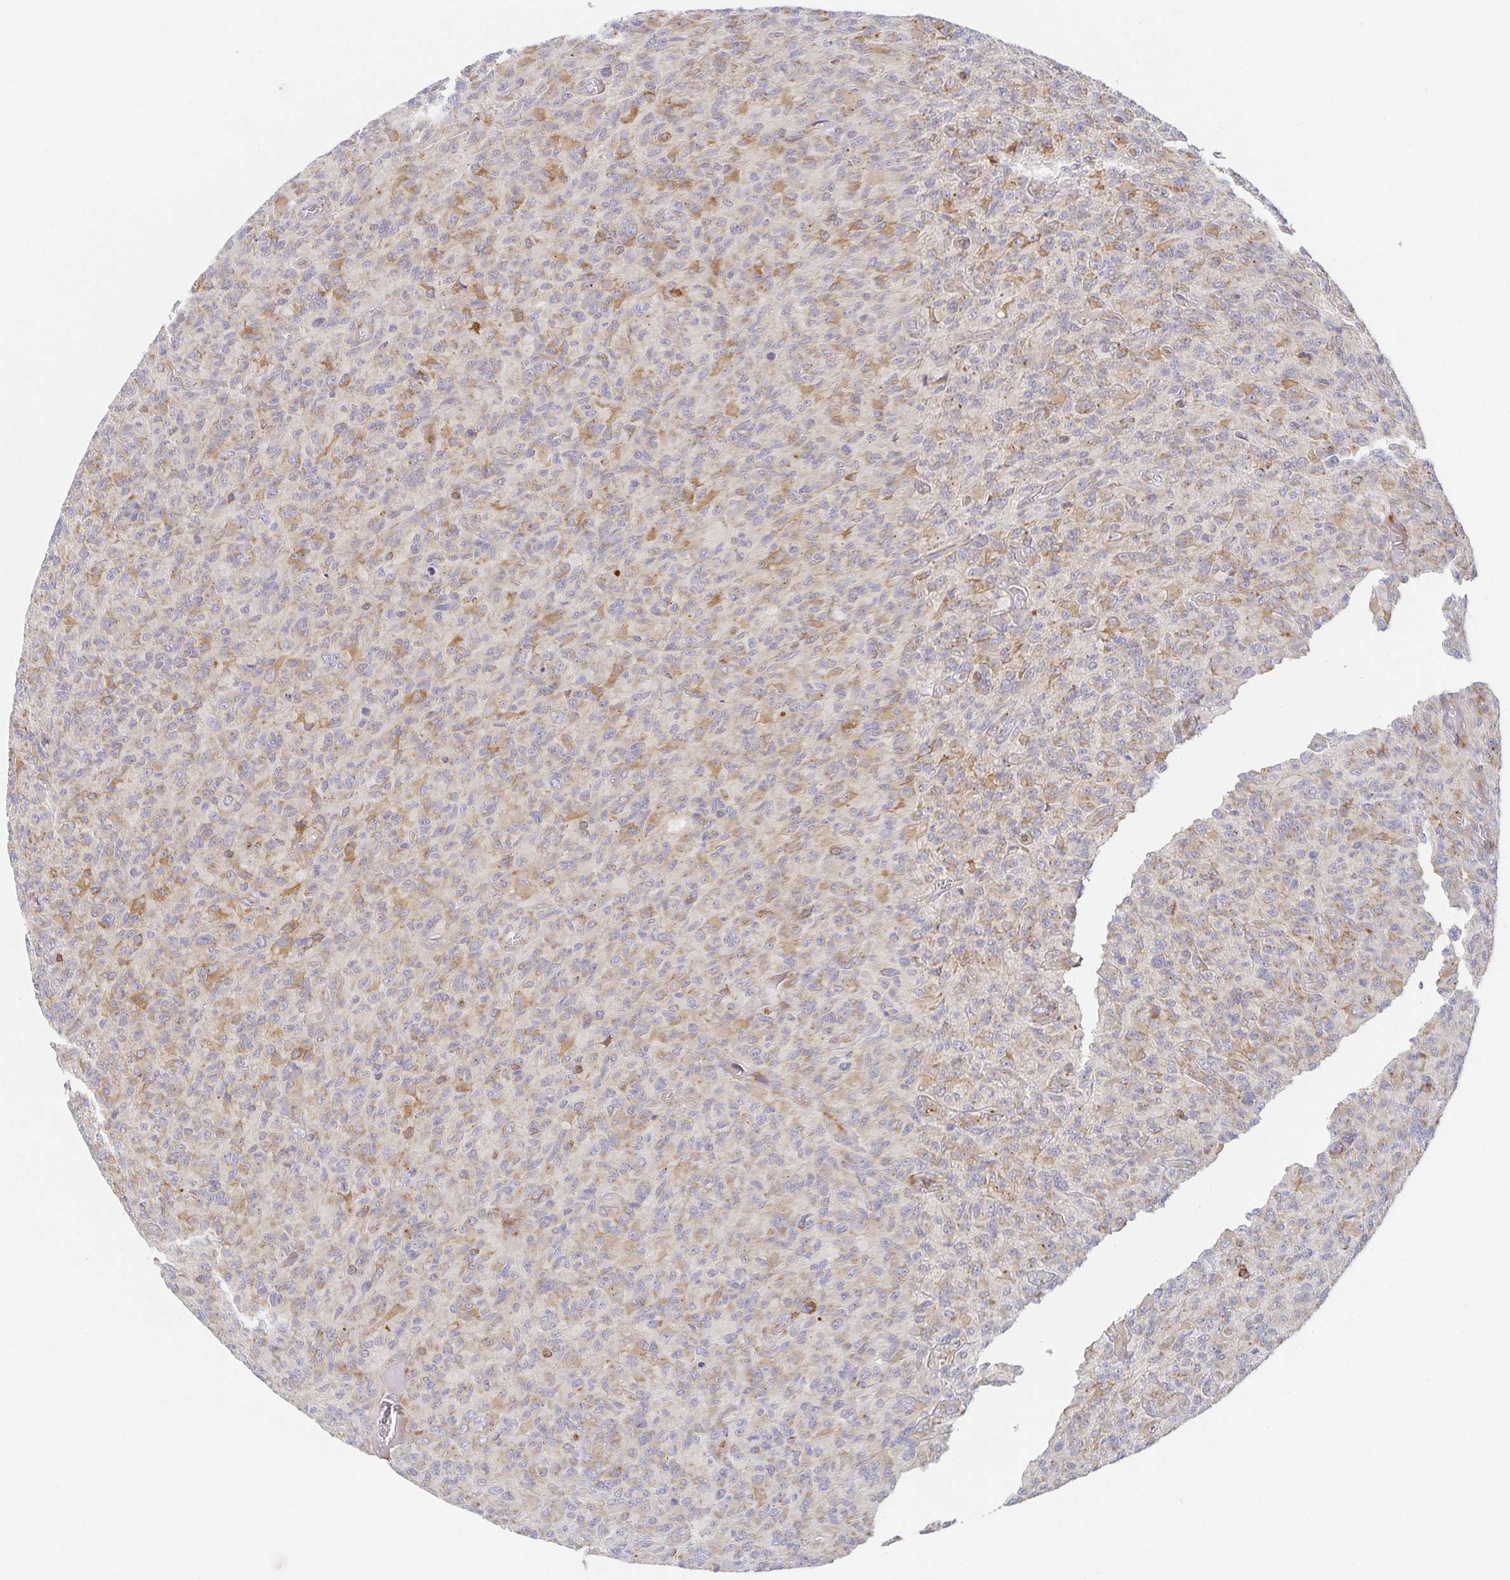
{"staining": {"intensity": "weak", "quantity": "<25%", "location": "cytoplasmic/membranous"}, "tissue": "glioma", "cell_type": "Tumor cells", "image_type": "cancer", "snomed": [{"axis": "morphology", "description": "Glioma, malignant, High grade"}, {"axis": "topography", "description": "Brain"}], "caption": "The image shows no significant staining in tumor cells of malignant high-grade glioma.", "gene": "NOMO1", "patient": {"sex": "male", "age": 61}}